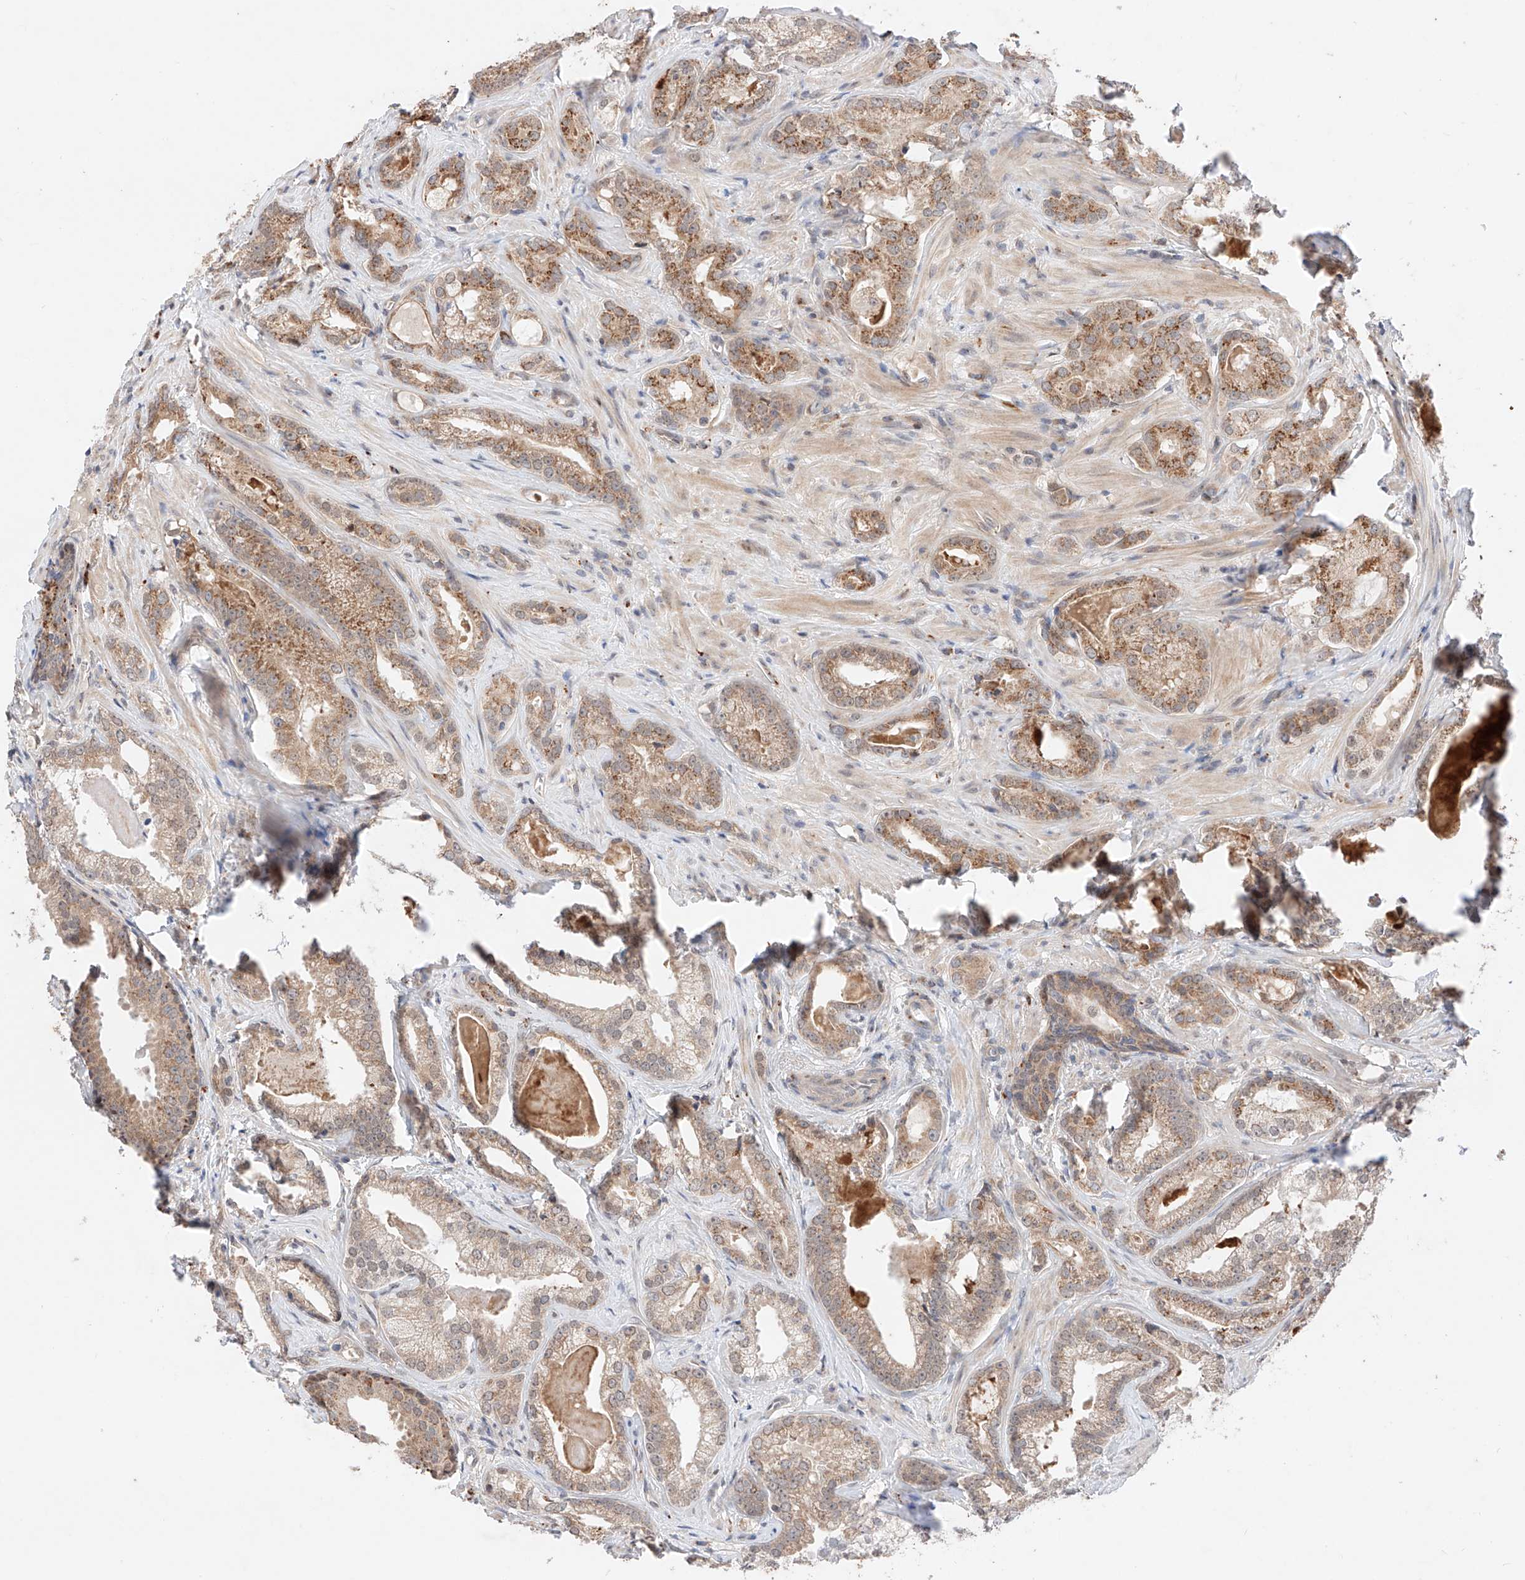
{"staining": {"intensity": "moderate", "quantity": ">75%", "location": "cytoplasmic/membranous"}, "tissue": "prostate cancer", "cell_type": "Tumor cells", "image_type": "cancer", "snomed": [{"axis": "morphology", "description": "Normal morphology"}, {"axis": "morphology", "description": "Adenocarcinoma, Low grade"}, {"axis": "topography", "description": "Prostate"}], "caption": "This photomicrograph reveals prostate cancer stained with IHC to label a protein in brown. The cytoplasmic/membranous of tumor cells show moderate positivity for the protein. Nuclei are counter-stained blue.", "gene": "GCNT1", "patient": {"sex": "male", "age": 72}}